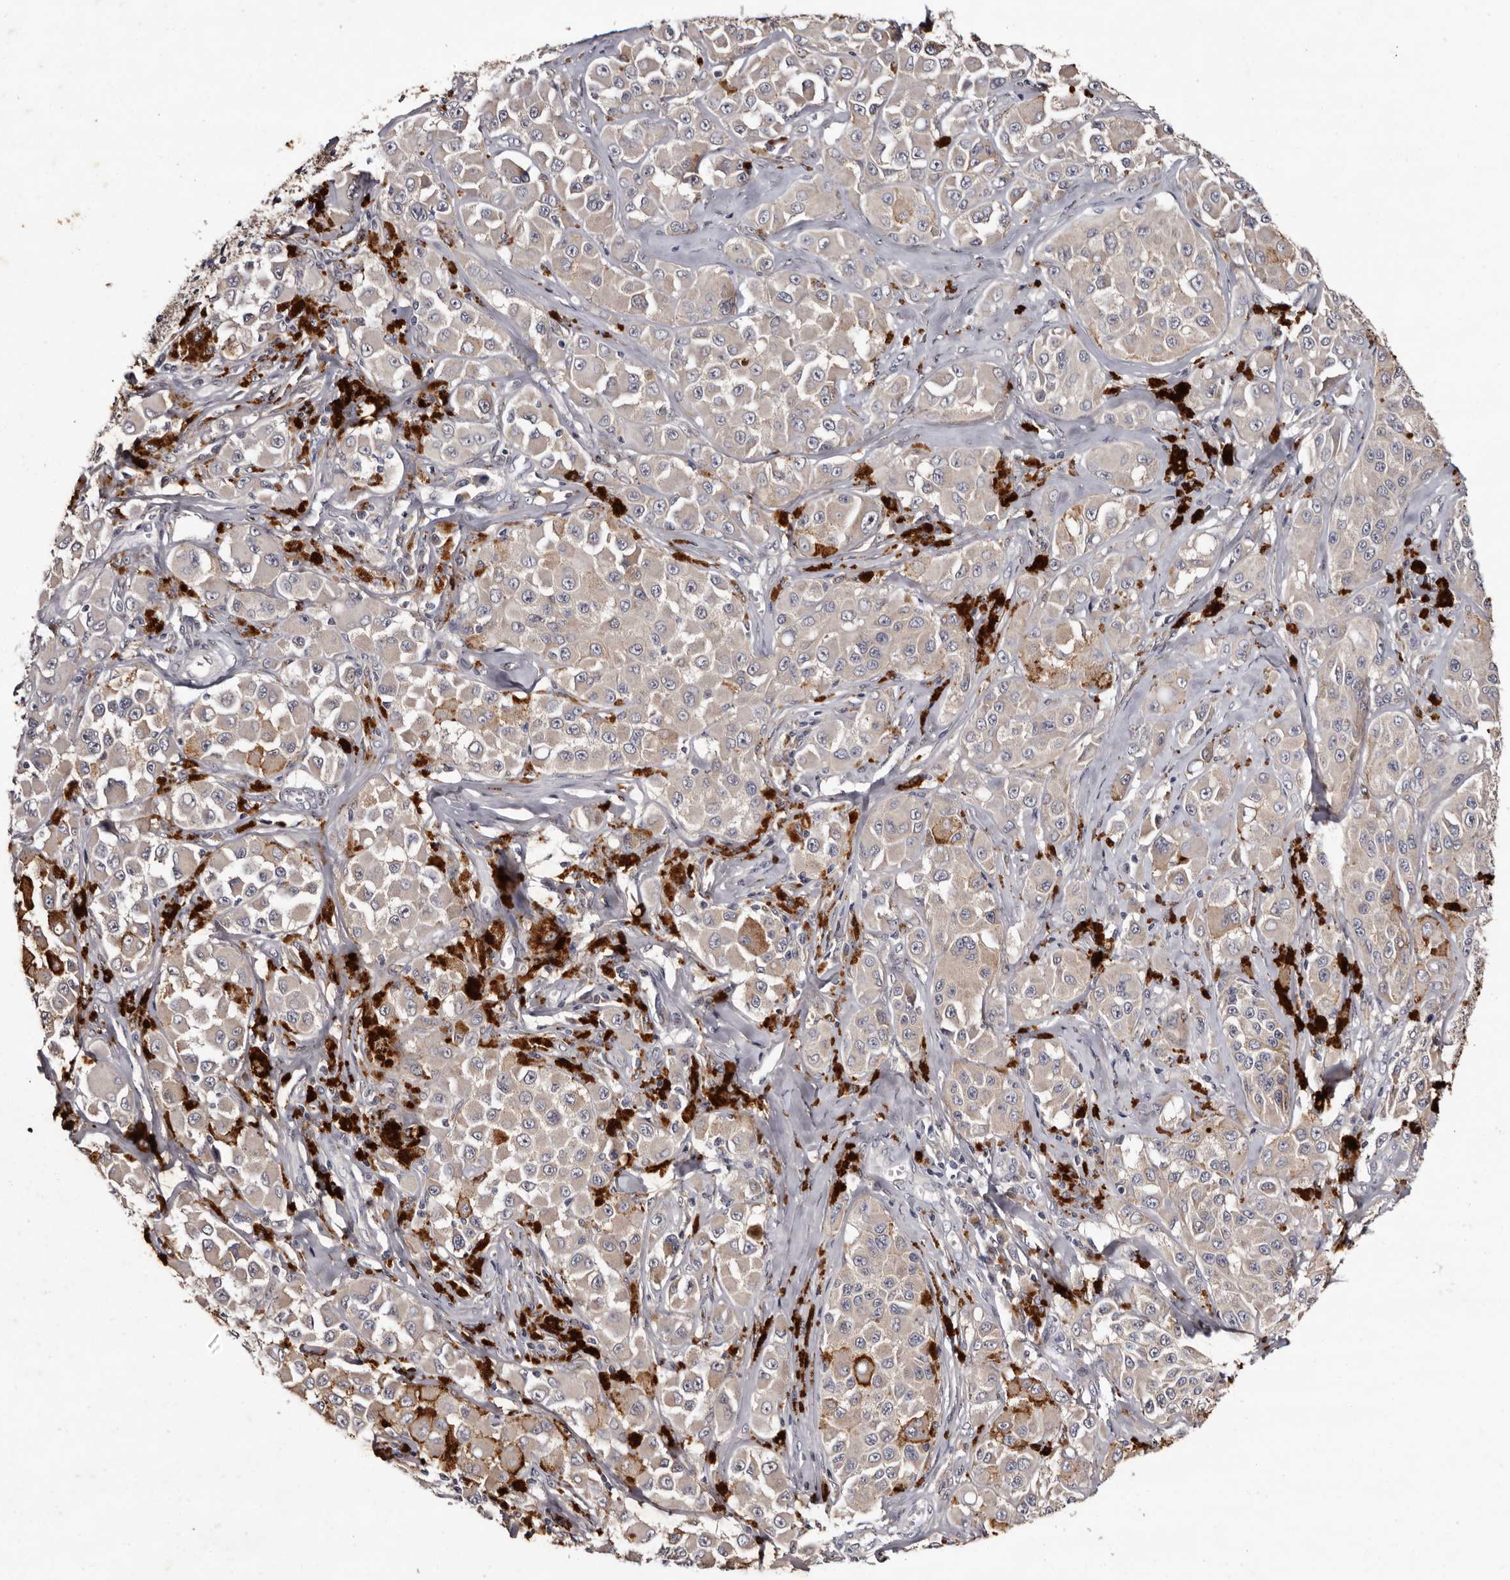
{"staining": {"intensity": "weak", "quantity": "25%-75%", "location": "cytoplasmic/membranous"}, "tissue": "melanoma", "cell_type": "Tumor cells", "image_type": "cancer", "snomed": [{"axis": "morphology", "description": "Malignant melanoma, NOS"}, {"axis": "topography", "description": "Skin"}], "caption": "An immunohistochemistry image of tumor tissue is shown. Protein staining in brown shows weak cytoplasmic/membranous positivity in malignant melanoma within tumor cells.", "gene": "FAM91A1", "patient": {"sex": "male", "age": 84}}